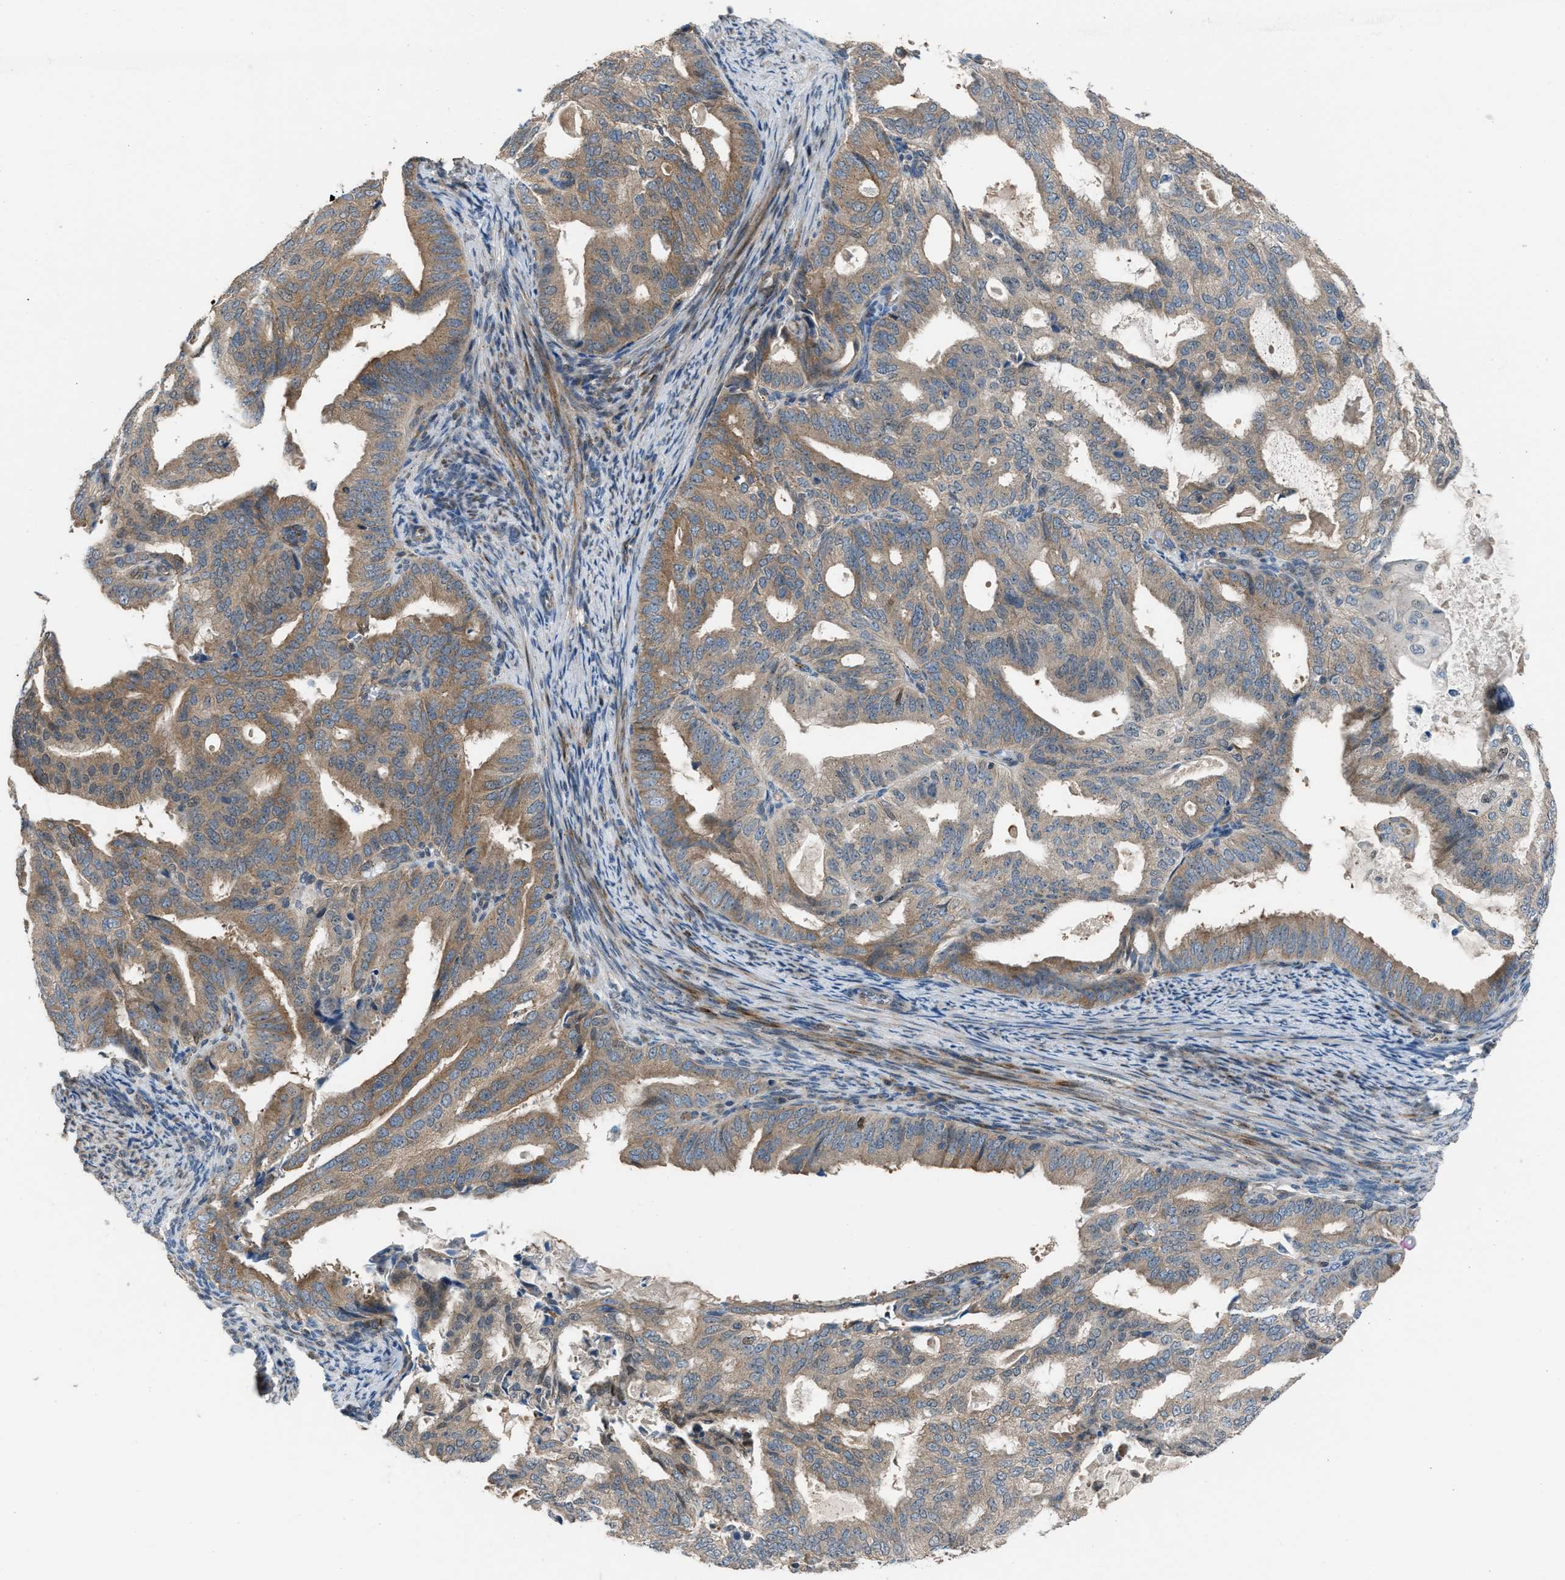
{"staining": {"intensity": "moderate", "quantity": ">75%", "location": "cytoplasmic/membranous"}, "tissue": "endometrial cancer", "cell_type": "Tumor cells", "image_type": "cancer", "snomed": [{"axis": "morphology", "description": "Adenocarcinoma, NOS"}, {"axis": "topography", "description": "Endometrium"}], "caption": "An image of endometrial cancer stained for a protein exhibits moderate cytoplasmic/membranous brown staining in tumor cells.", "gene": "CRTC1", "patient": {"sex": "female", "age": 58}}